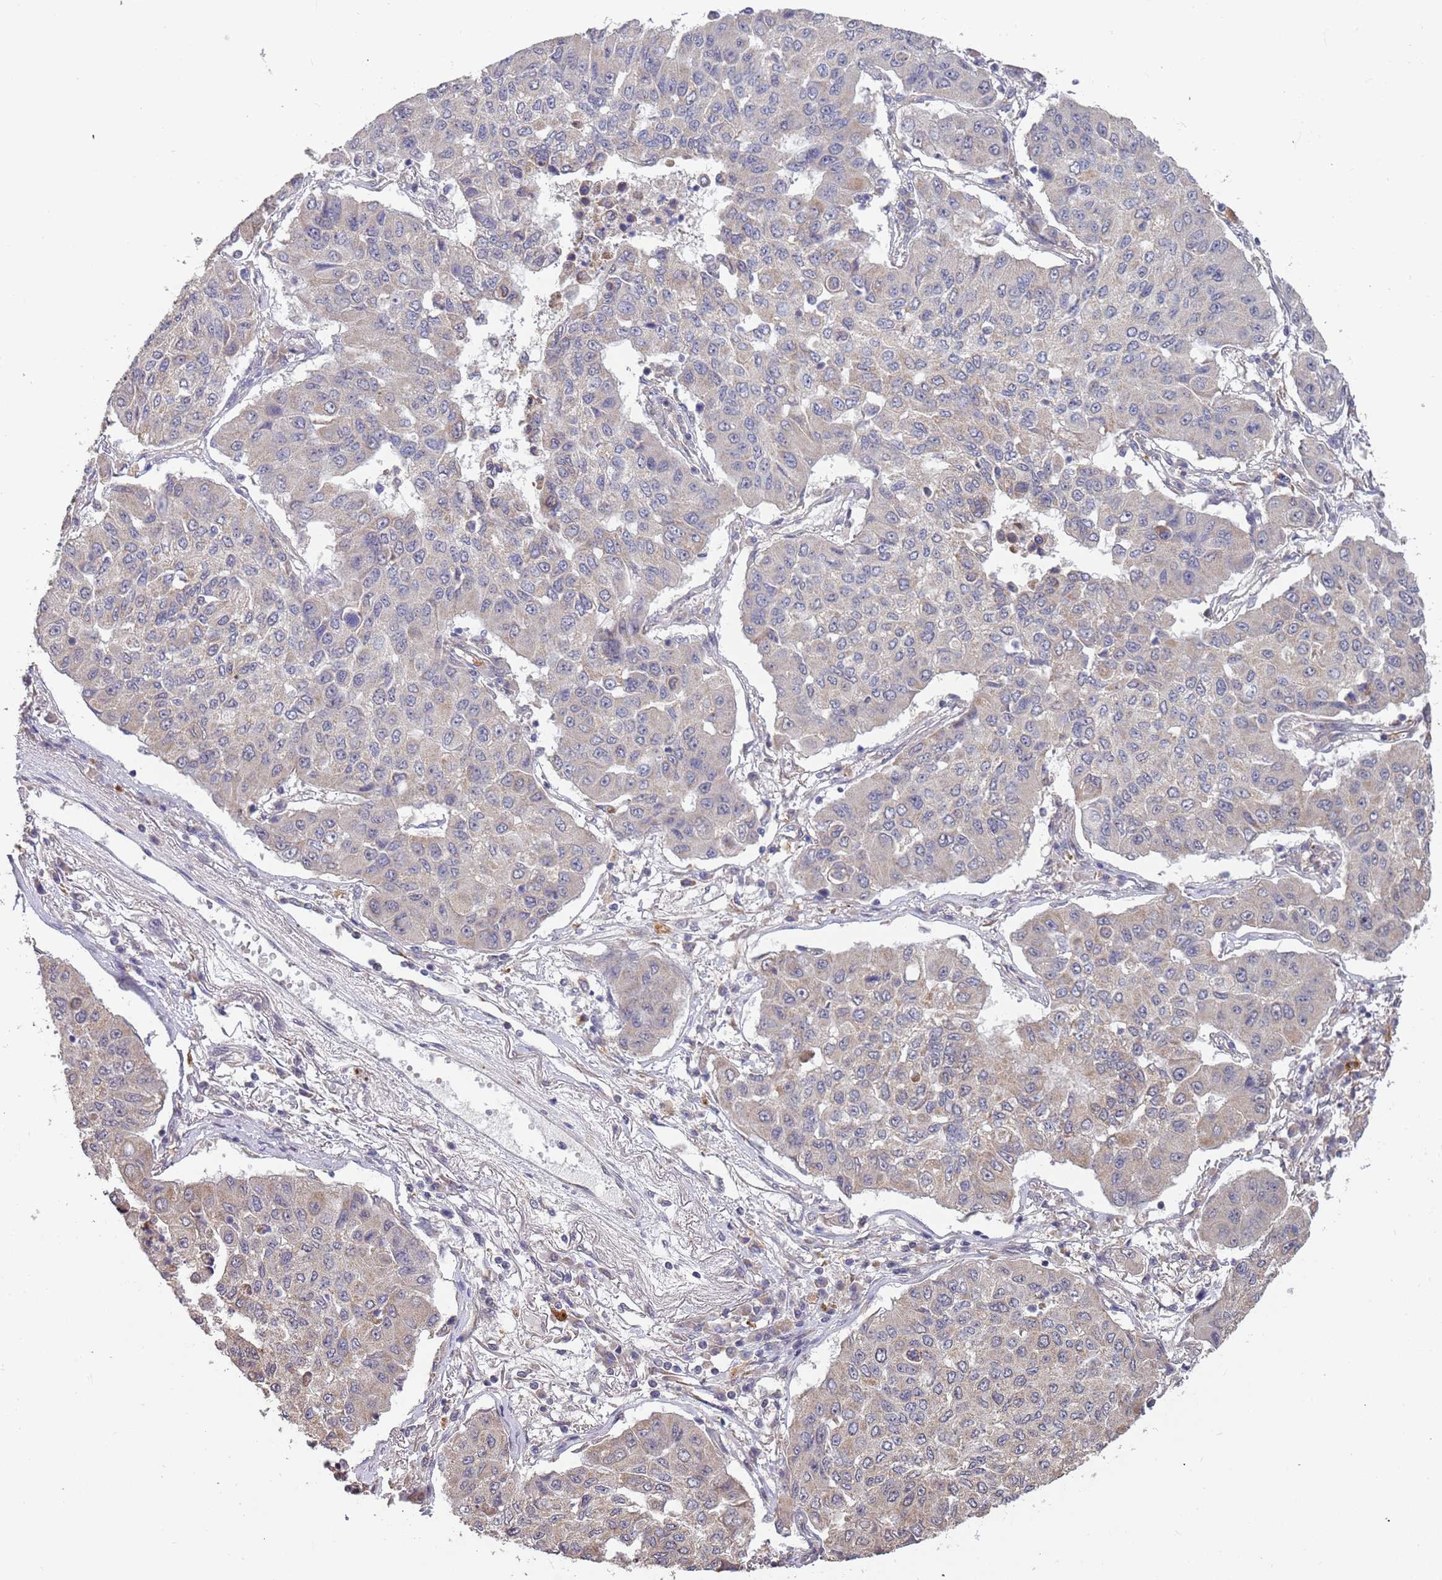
{"staining": {"intensity": "weak", "quantity": "<25%", "location": "cytoplasmic/membranous"}, "tissue": "lung cancer", "cell_type": "Tumor cells", "image_type": "cancer", "snomed": [{"axis": "morphology", "description": "Squamous cell carcinoma, NOS"}, {"axis": "topography", "description": "Lung"}], "caption": "A histopathology image of human lung cancer is negative for staining in tumor cells. (DAB IHC, high magnification).", "gene": "TMEM64", "patient": {"sex": "male", "age": 74}}